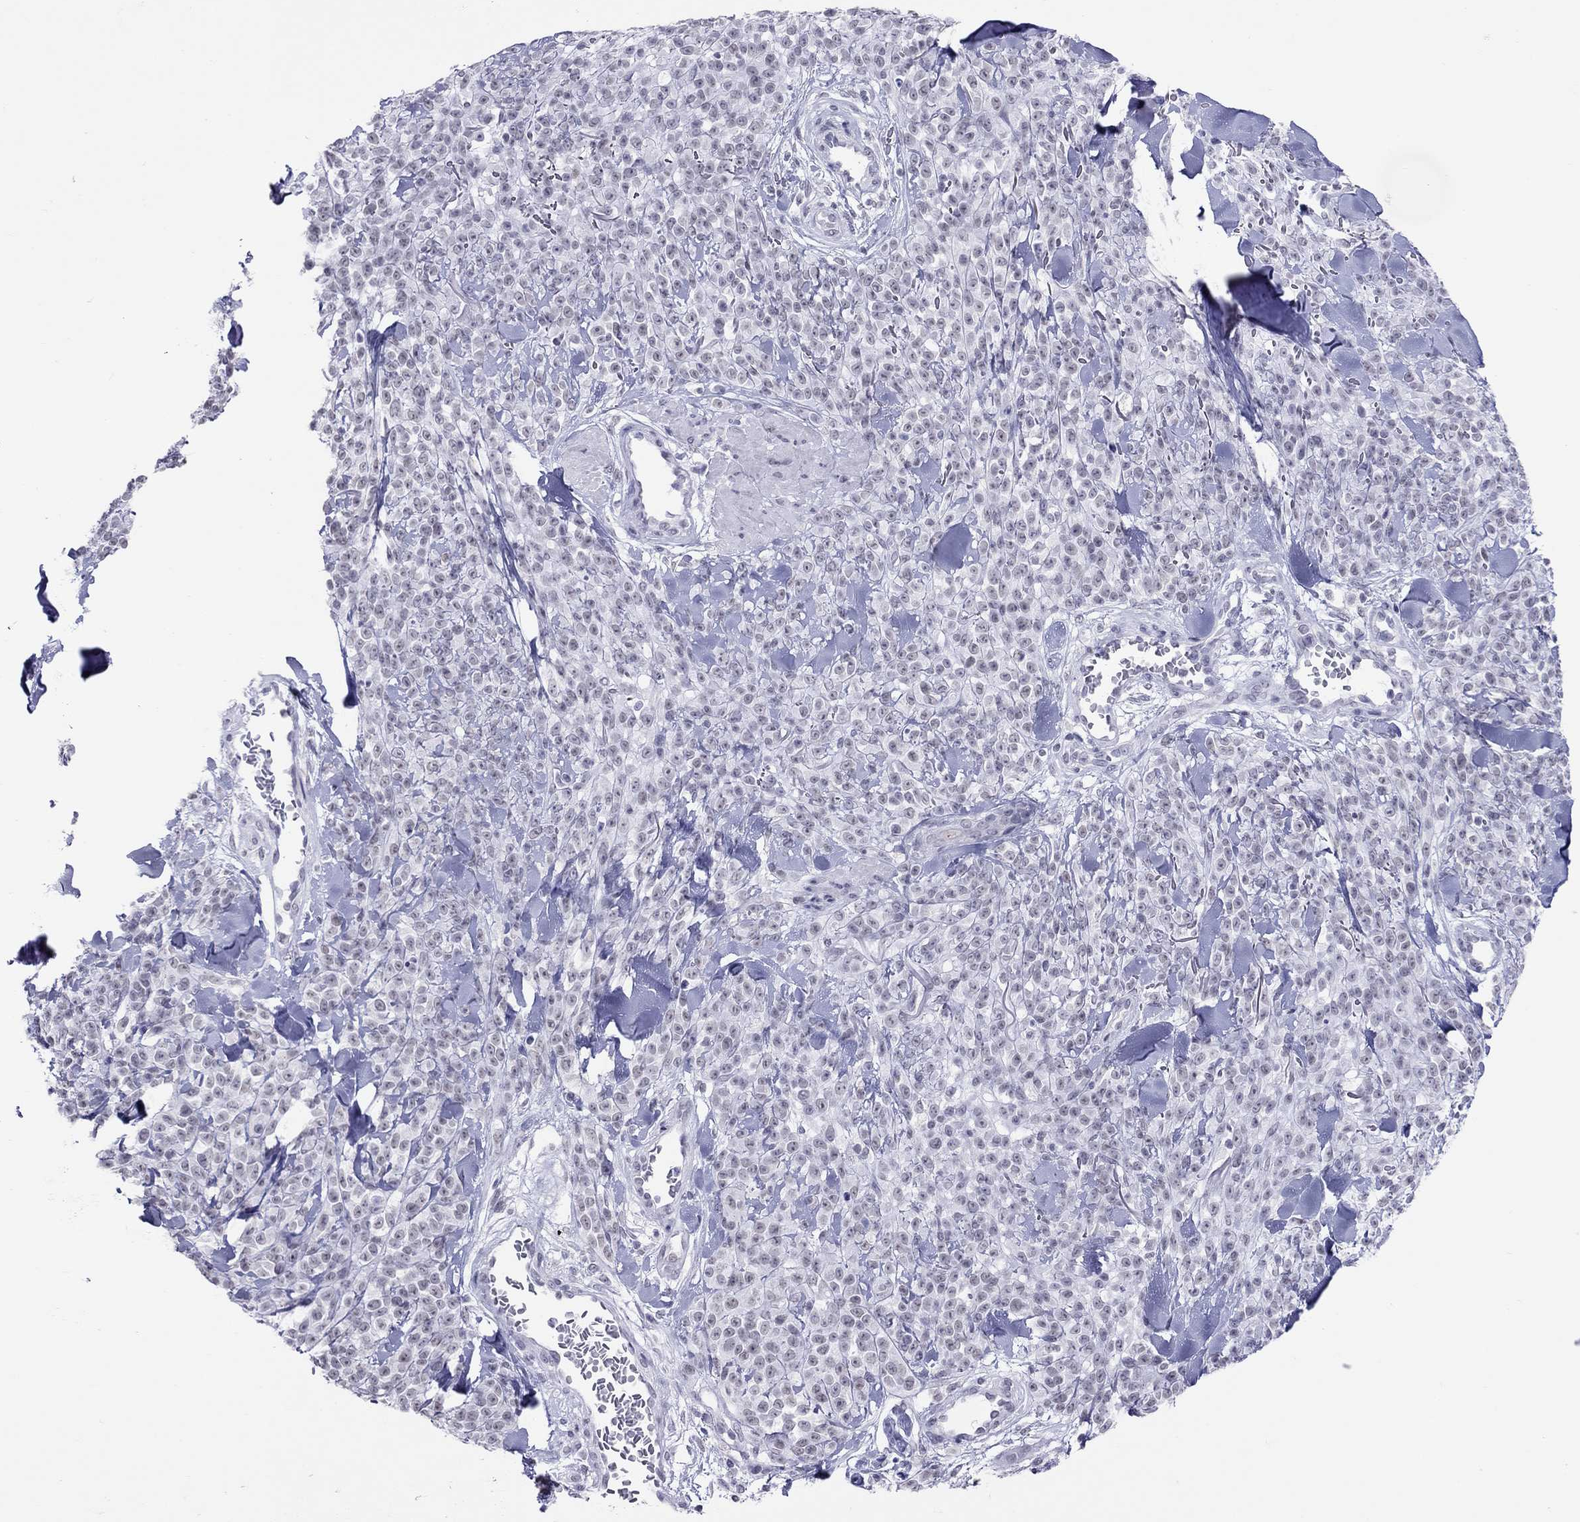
{"staining": {"intensity": "negative", "quantity": "none", "location": "none"}, "tissue": "melanoma", "cell_type": "Tumor cells", "image_type": "cancer", "snomed": [{"axis": "morphology", "description": "Malignant melanoma, NOS"}, {"axis": "topography", "description": "Skin"}, {"axis": "topography", "description": "Skin of trunk"}], "caption": "Tumor cells are negative for protein expression in human melanoma.", "gene": "JHY", "patient": {"sex": "male", "age": 74}}